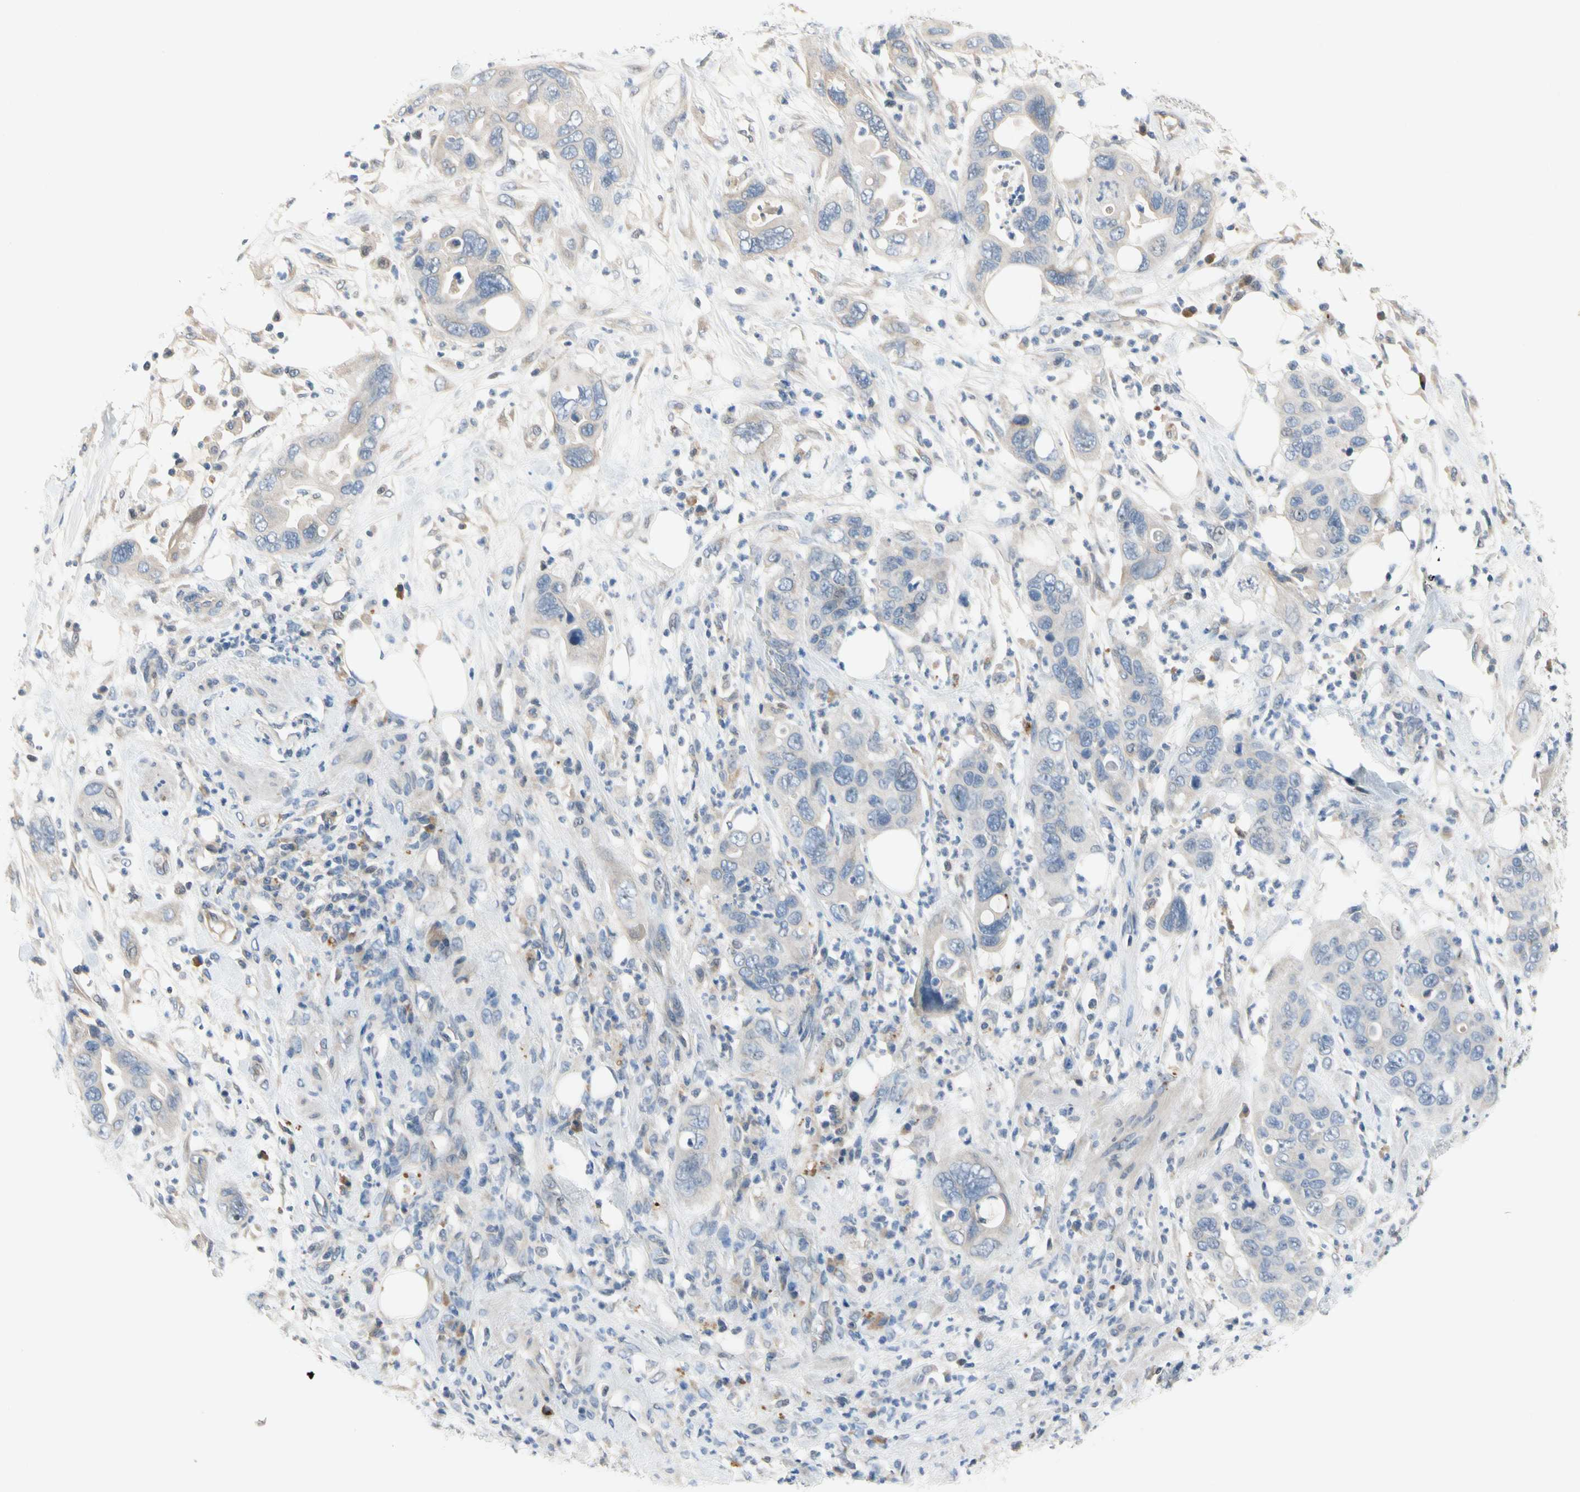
{"staining": {"intensity": "weak", "quantity": "<25%", "location": "cytoplasmic/membranous"}, "tissue": "pancreatic cancer", "cell_type": "Tumor cells", "image_type": "cancer", "snomed": [{"axis": "morphology", "description": "Adenocarcinoma, NOS"}, {"axis": "topography", "description": "Pancreas"}], "caption": "Micrograph shows no protein expression in tumor cells of pancreatic cancer (adenocarcinoma) tissue.", "gene": "GAS6", "patient": {"sex": "female", "age": 71}}